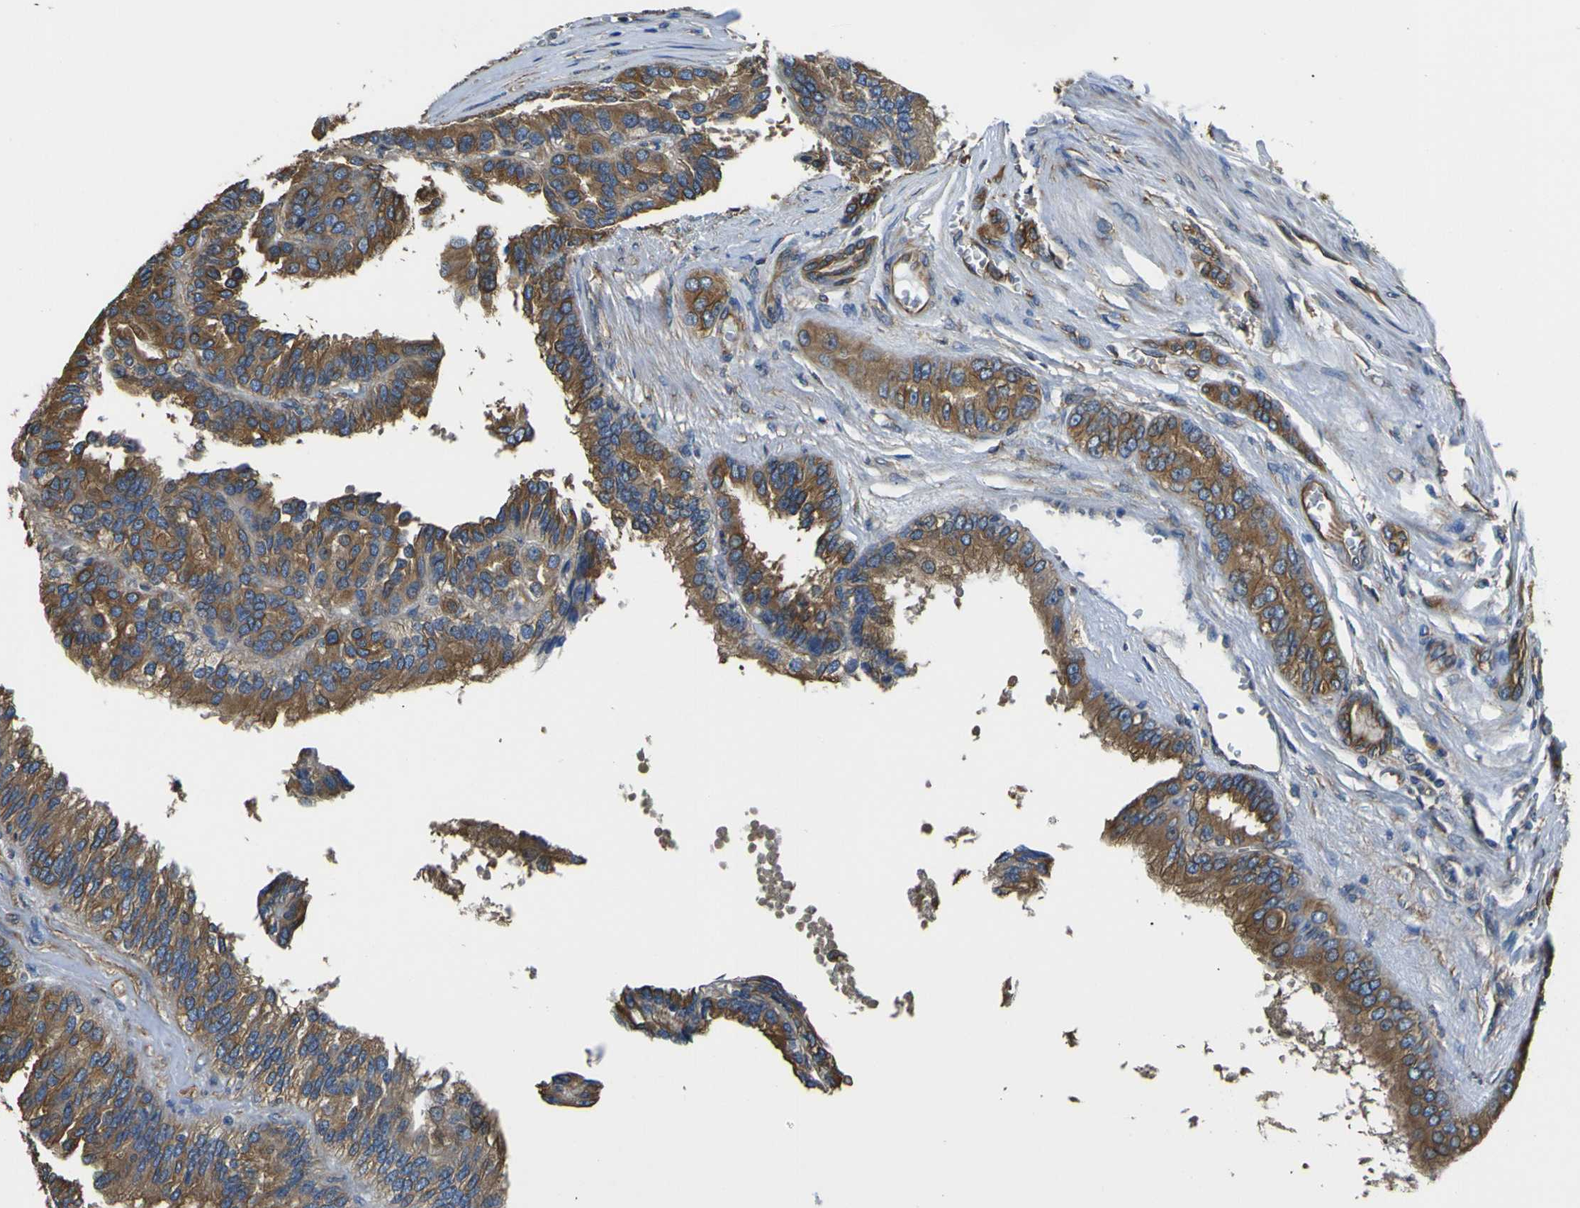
{"staining": {"intensity": "moderate", "quantity": ">75%", "location": "cytoplasmic/membranous"}, "tissue": "renal cancer", "cell_type": "Tumor cells", "image_type": "cancer", "snomed": [{"axis": "morphology", "description": "Adenocarcinoma, NOS"}, {"axis": "topography", "description": "Kidney"}], "caption": "This histopathology image shows immunohistochemistry (IHC) staining of adenocarcinoma (renal), with medium moderate cytoplasmic/membranous positivity in about >75% of tumor cells.", "gene": "TUBB", "patient": {"sex": "male", "age": 46}}